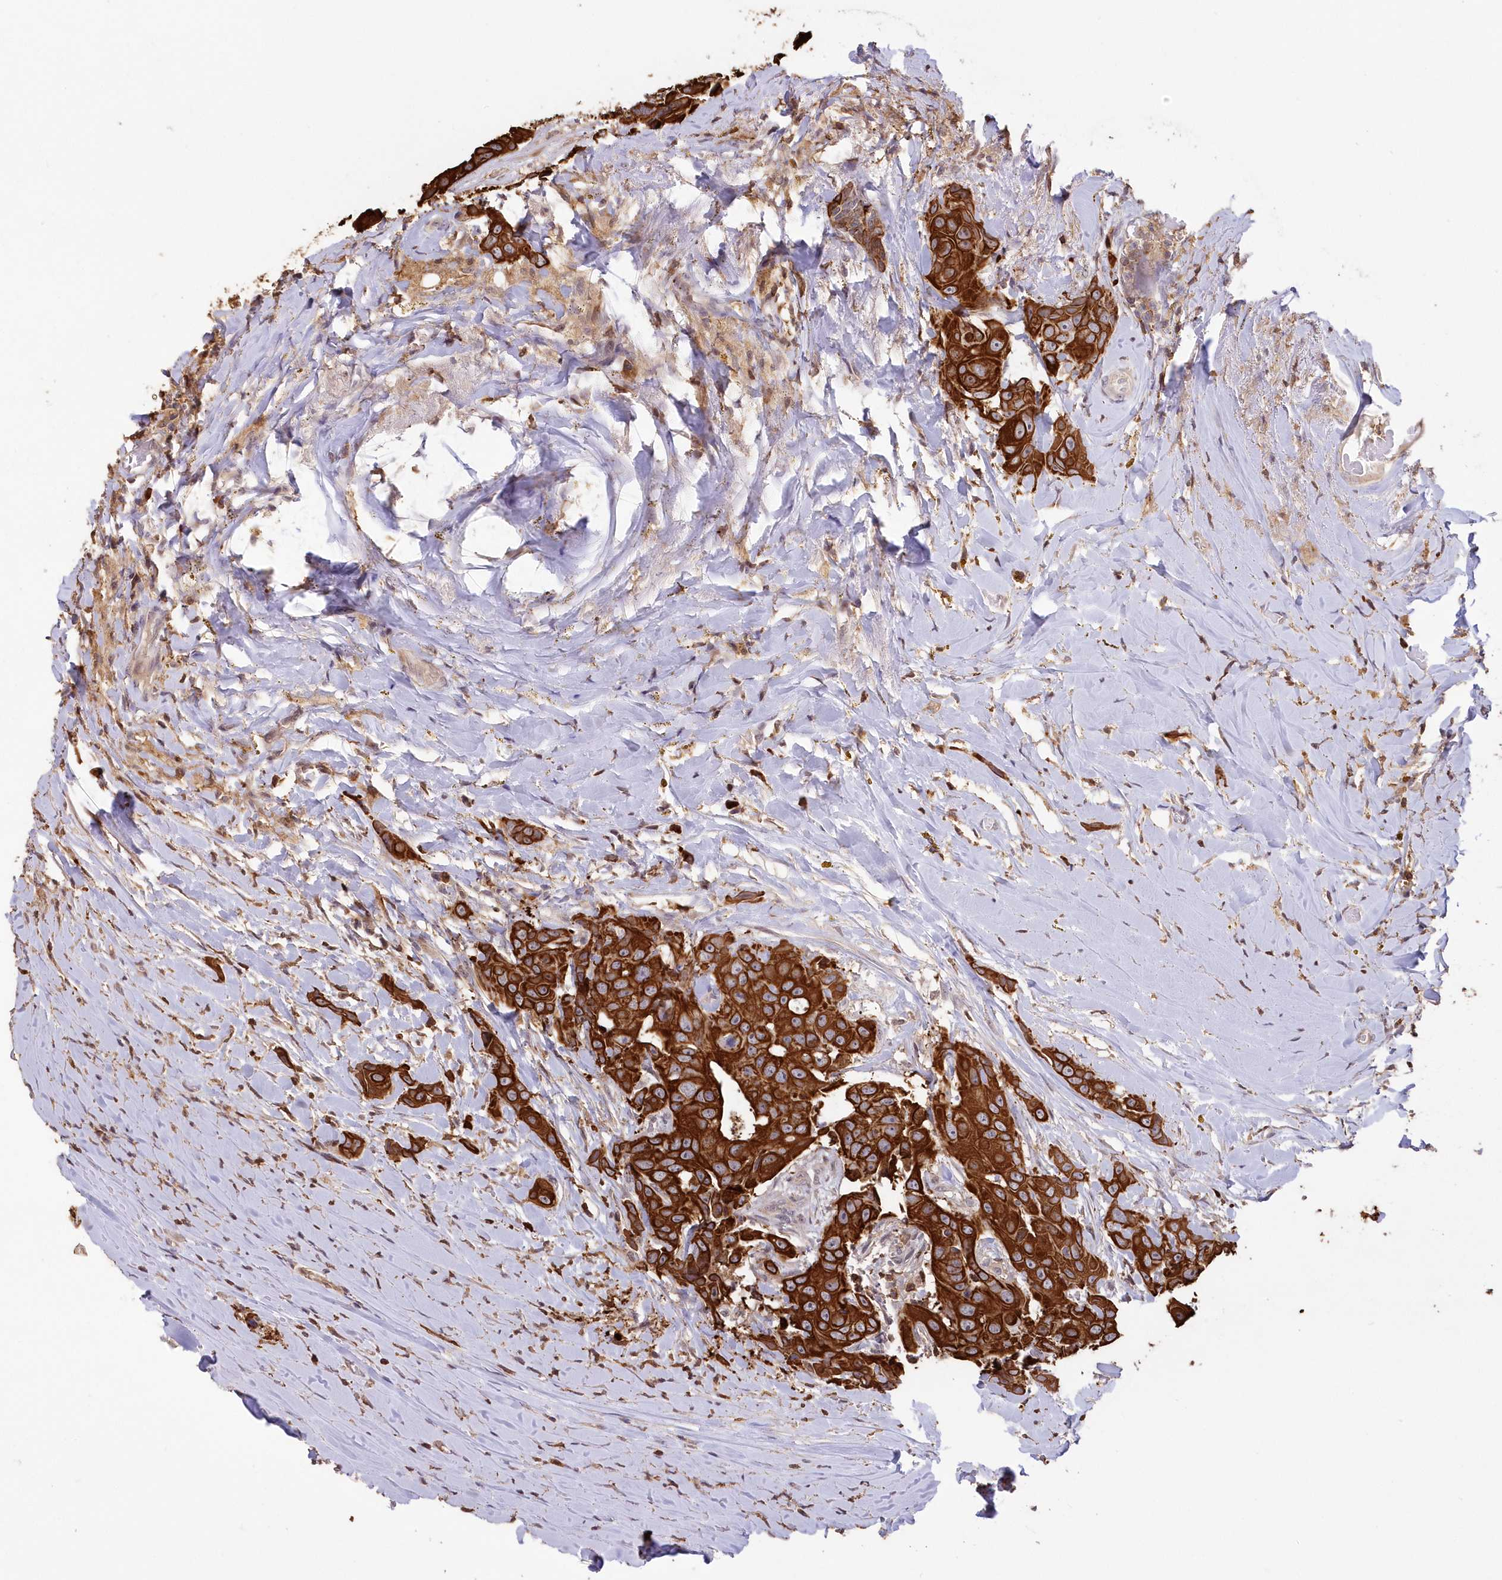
{"staining": {"intensity": "strong", "quantity": ">75%", "location": "cytoplasmic/membranous"}, "tissue": "head and neck cancer", "cell_type": "Tumor cells", "image_type": "cancer", "snomed": [{"axis": "morphology", "description": "Adenocarcinoma, NOS"}, {"axis": "morphology", "description": "Adenocarcinoma, metastatic, NOS"}, {"axis": "topography", "description": "Head-Neck"}], "caption": "Immunohistochemistry (DAB (3,3'-diaminobenzidine)) staining of human head and neck metastatic adenocarcinoma displays strong cytoplasmic/membranous protein staining in approximately >75% of tumor cells. Immunohistochemistry (ihc) stains the protein of interest in brown and the nuclei are stained blue.", "gene": "SNED1", "patient": {"sex": "male", "age": 75}}